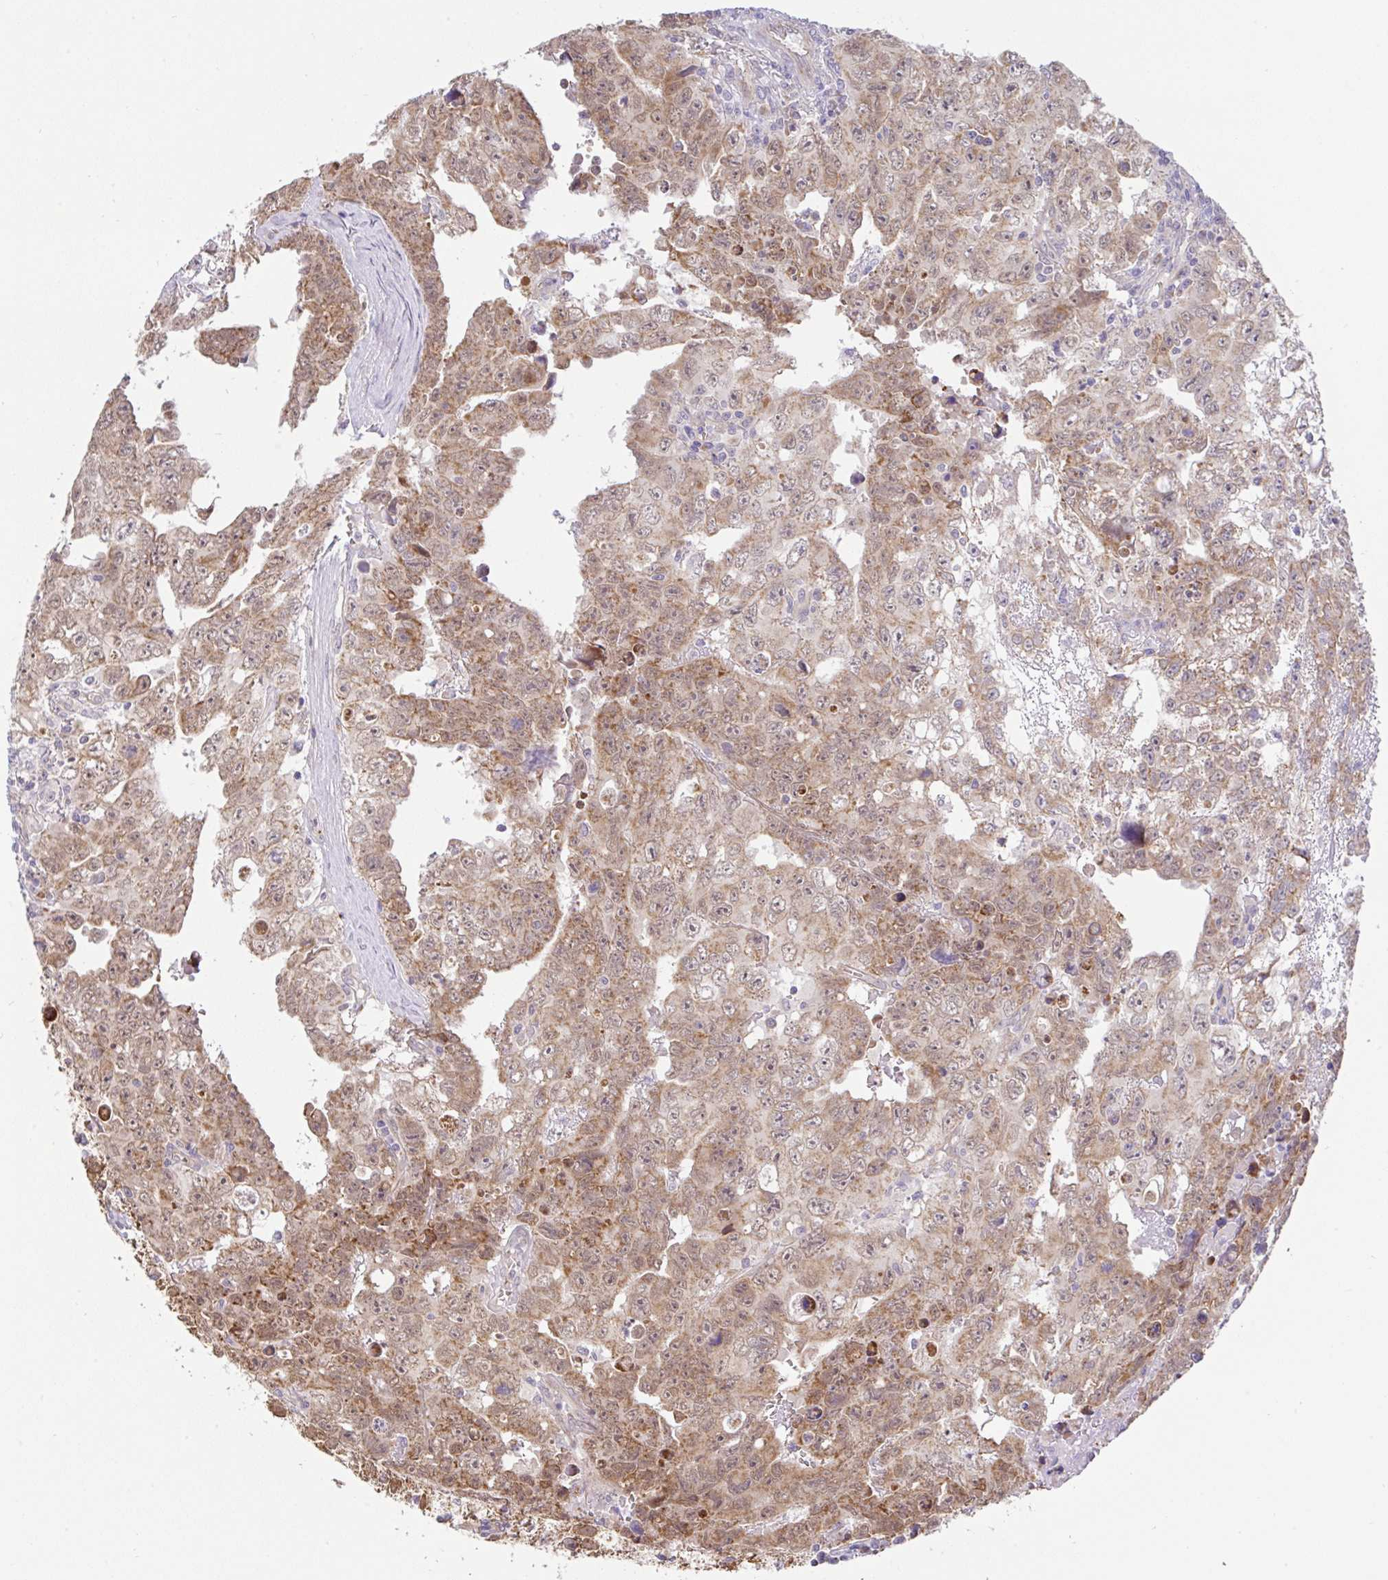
{"staining": {"intensity": "moderate", "quantity": ">75%", "location": "cytoplasmic/membranous"}, "tissue": "testis cancer", "cell_type": "Tumor cells", "image_type": "cancer", "snomed": [{"axis": "morphology", "description": "Carcinoma, Embryonal, NOS"}, {"axis": "topography", "description": "Testis"}], "caption": "IHC image of human testis embryonal carcinoma stained for a protein (brown), which demonstrates medium levels of moderate cytoplasmic/membranous positivity in approximately >75% of tumor cells.", "gene": "DLEU7", "patient": {"sex": "male", "age": 24}}